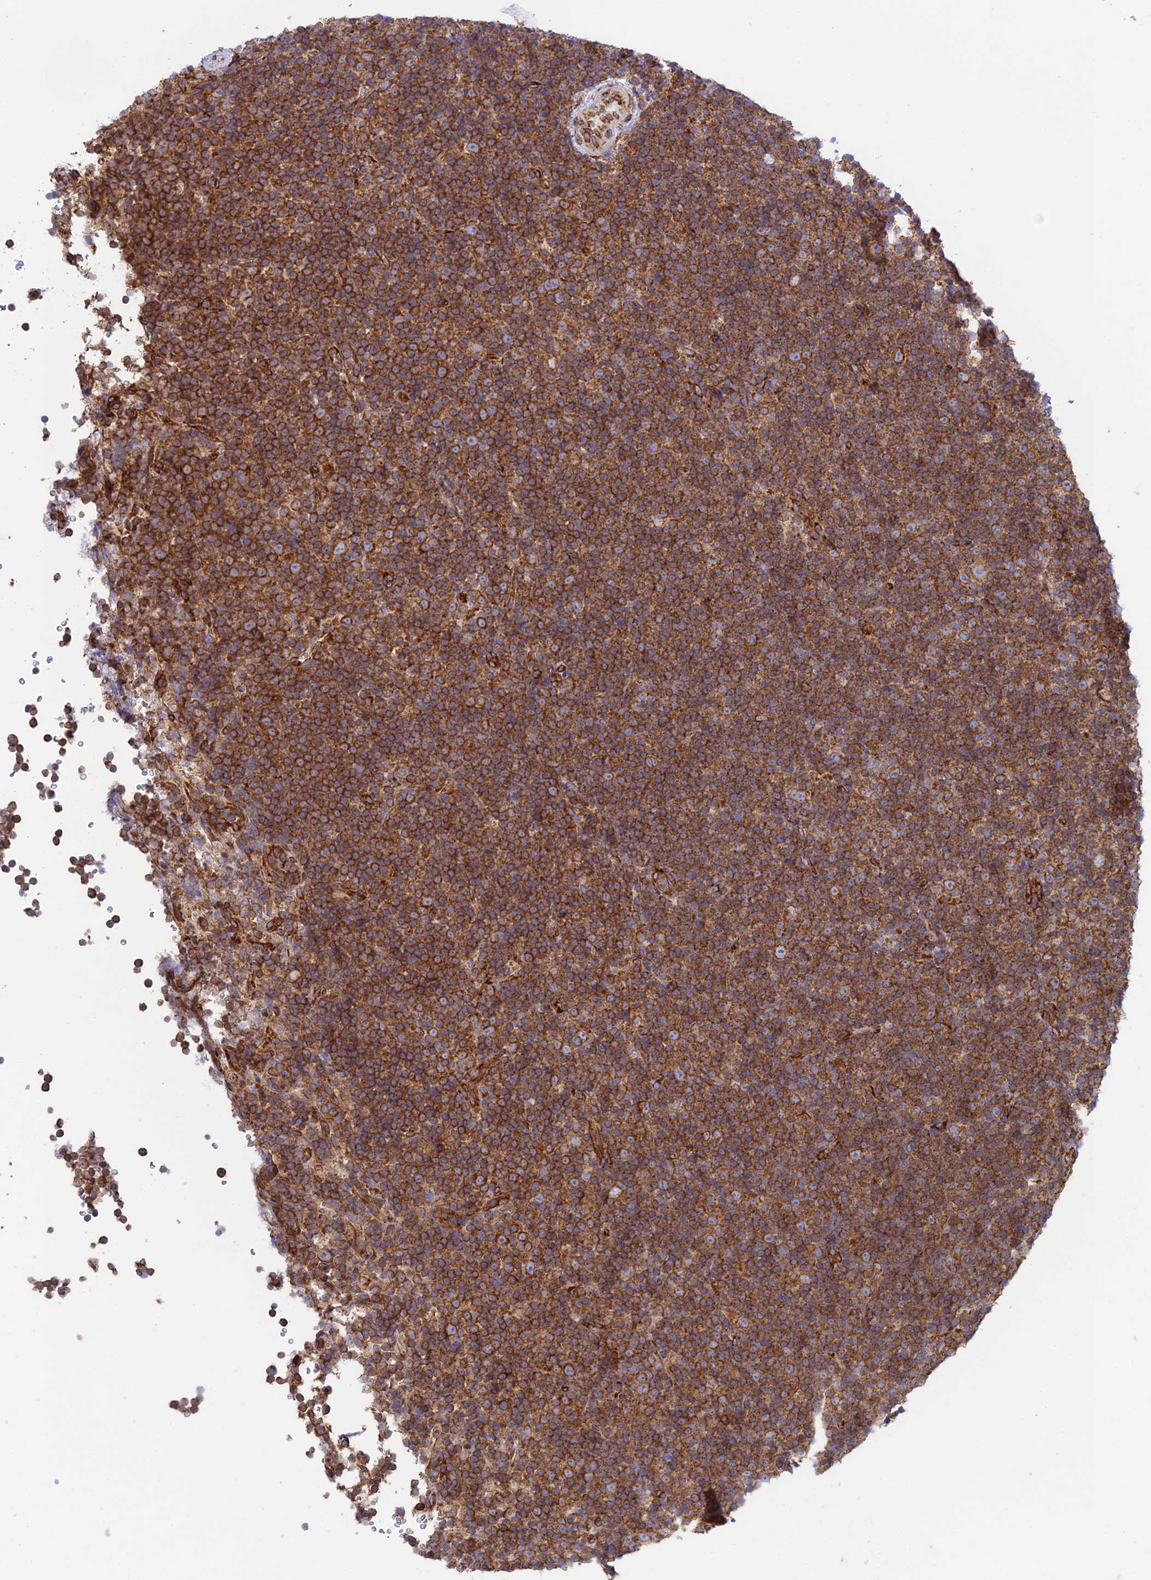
{"staining": {"intensity": "strong", "quantity": ">75%", "location": "cytoplasmic/membranous"}, "tissue": "lymphoma", "cell_type": "Tumor cells", "image_type": "cancer", "snomed": [{"axis": "morphology", "description": "Malignant lymphoma, non-Hodgkin's type, Low grade"}, {"axis": "topography", "description": "Lymph node"}], "caption": "Immunohistochemistry photomicrograph of neoplastic tissue: malignant lymphoma, non-Hodgkin's type (low-grade) stained using immunohistochemistry displays high levels of strong protein expression localized specifically in the cytoplasmic/membranous of tumor cells, appearing as a cytoplasmic/membranous brown color.", "gene": "CCDC69", "patient": {"sex": "female", "age": 67}}